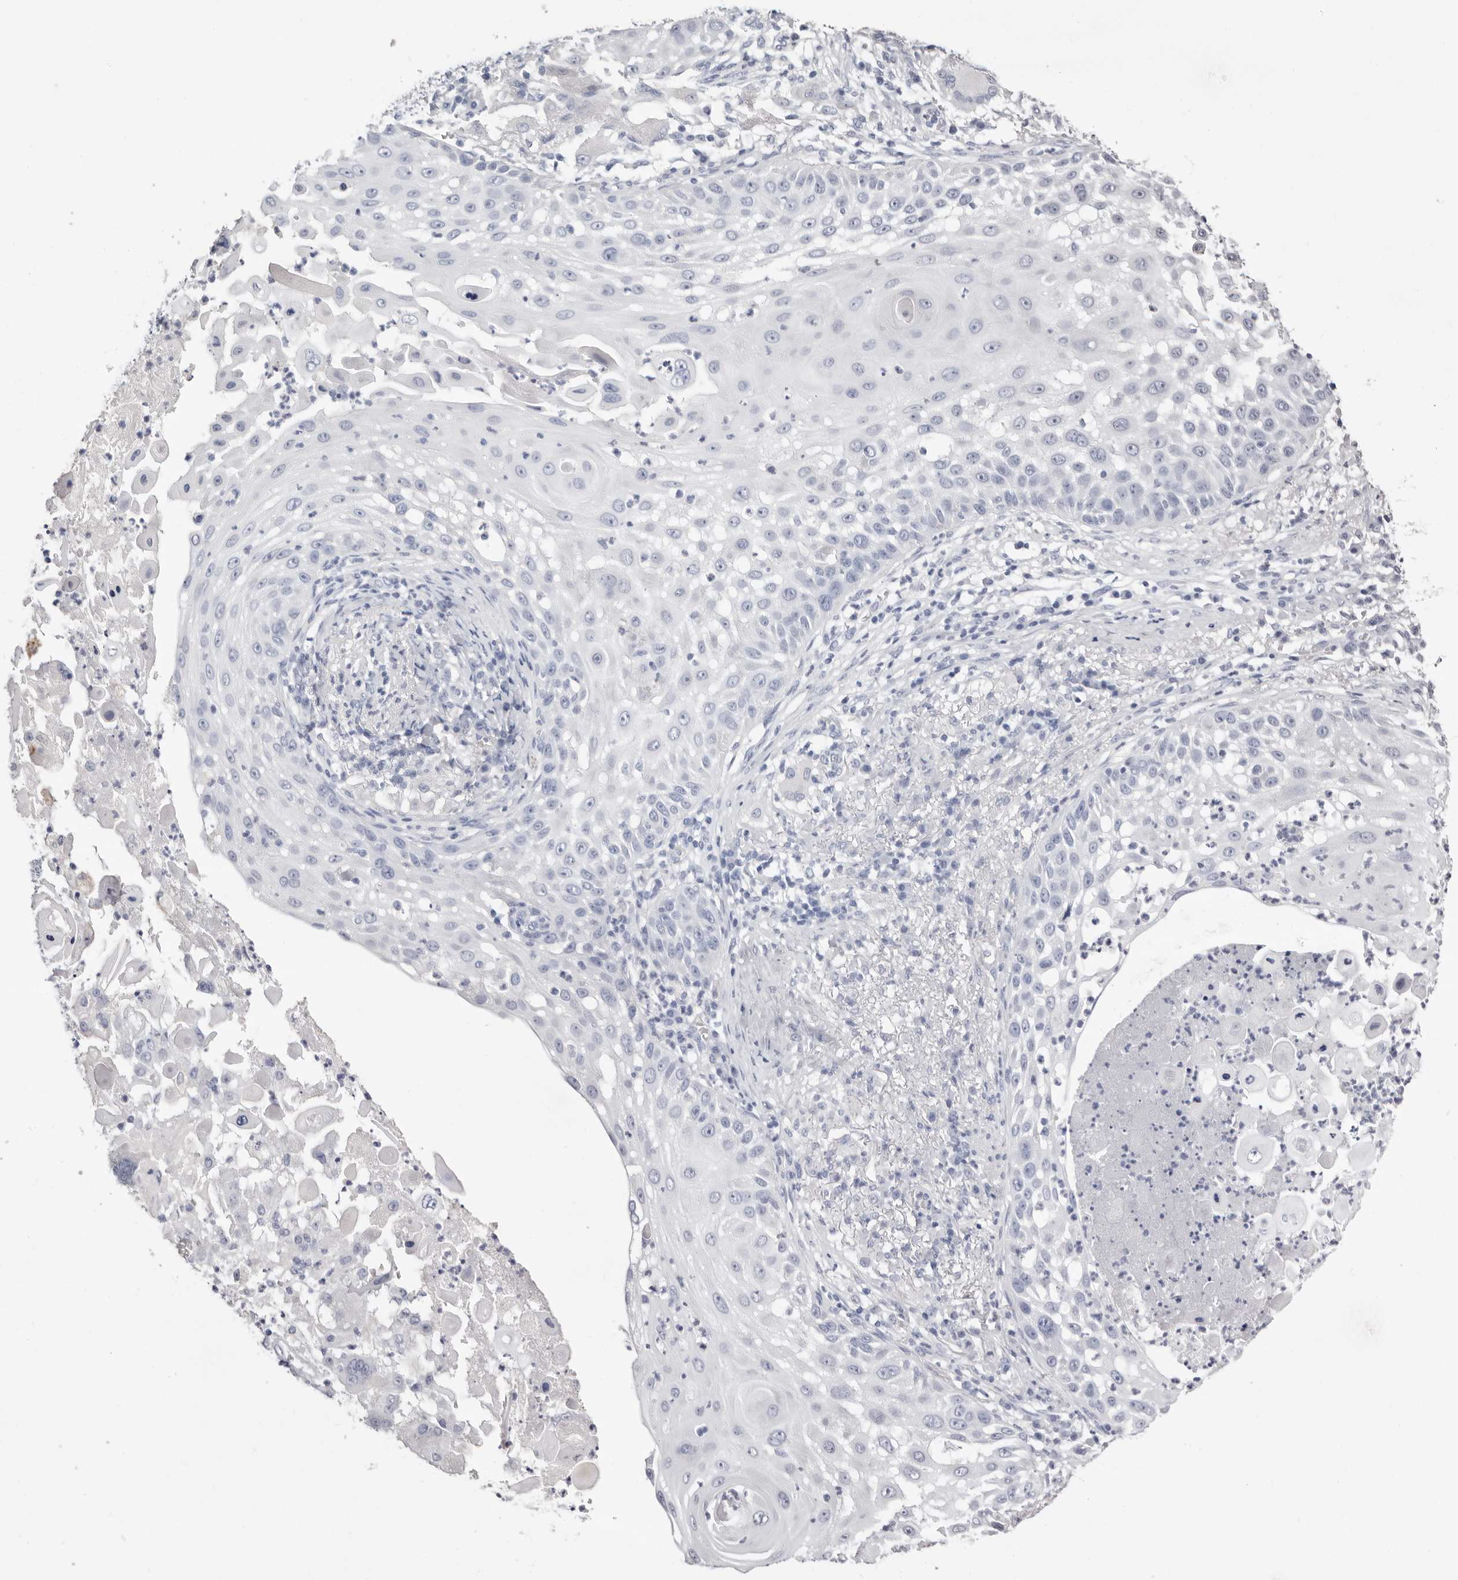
{"staining": {"intensity": "negative", "quantity": "none", "location": "none"}, "tissue": "skin cancer", "cell_type": "Tumor cells", "image_type": "cancer", "snomed": [{"axis": "morphology", "description": "Squamous cell carcinoma, NOS"}, {"axis": "topography", "description": "Skin"}], "caption": "Image shows no significant protein positivity in tumor cells of skin cancer (squamous cell carcinoma).", "gene": "LPO", "patient": {"sex": "female", "age": 44}}